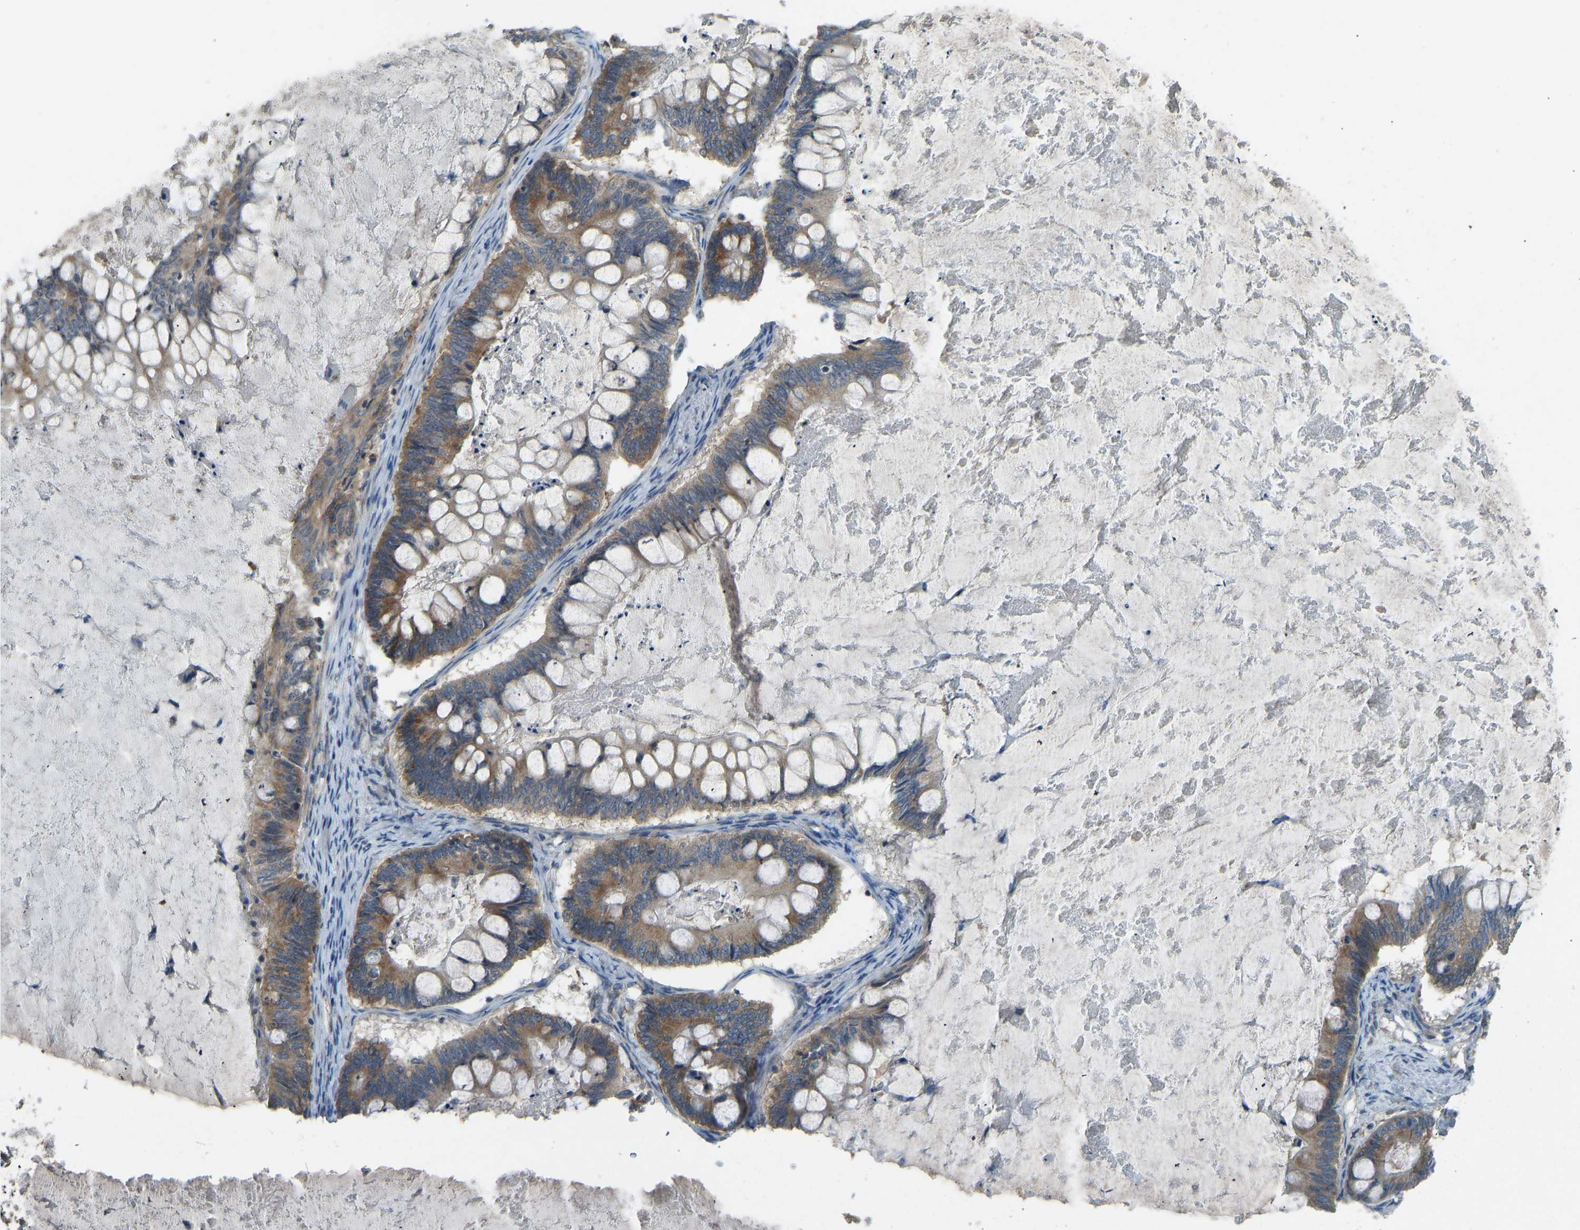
{"staining": {"intensity": "moderate", "quantity": ">75%", "location": "cytoplasmic/membranous"}, "tissue": "ovarian cancer", "cell_type": "Tumor cells", "image_type": "cancer", "snomed": [{"axis": "morphology", "description": "Cystadenocarcinoma, mucinous, NOS"}, {"axis": "topography", "description": "Ovary"}], "caption": "Immunohistochemical staining of human ovarian mucinous cystadenocarcinoma displays medium levels of moderate cytoplasmic/membranous positivity in approximately >75% of tumor cells.", "gene": "STAU2", "patient": {"sex": "female", "age": 61}}